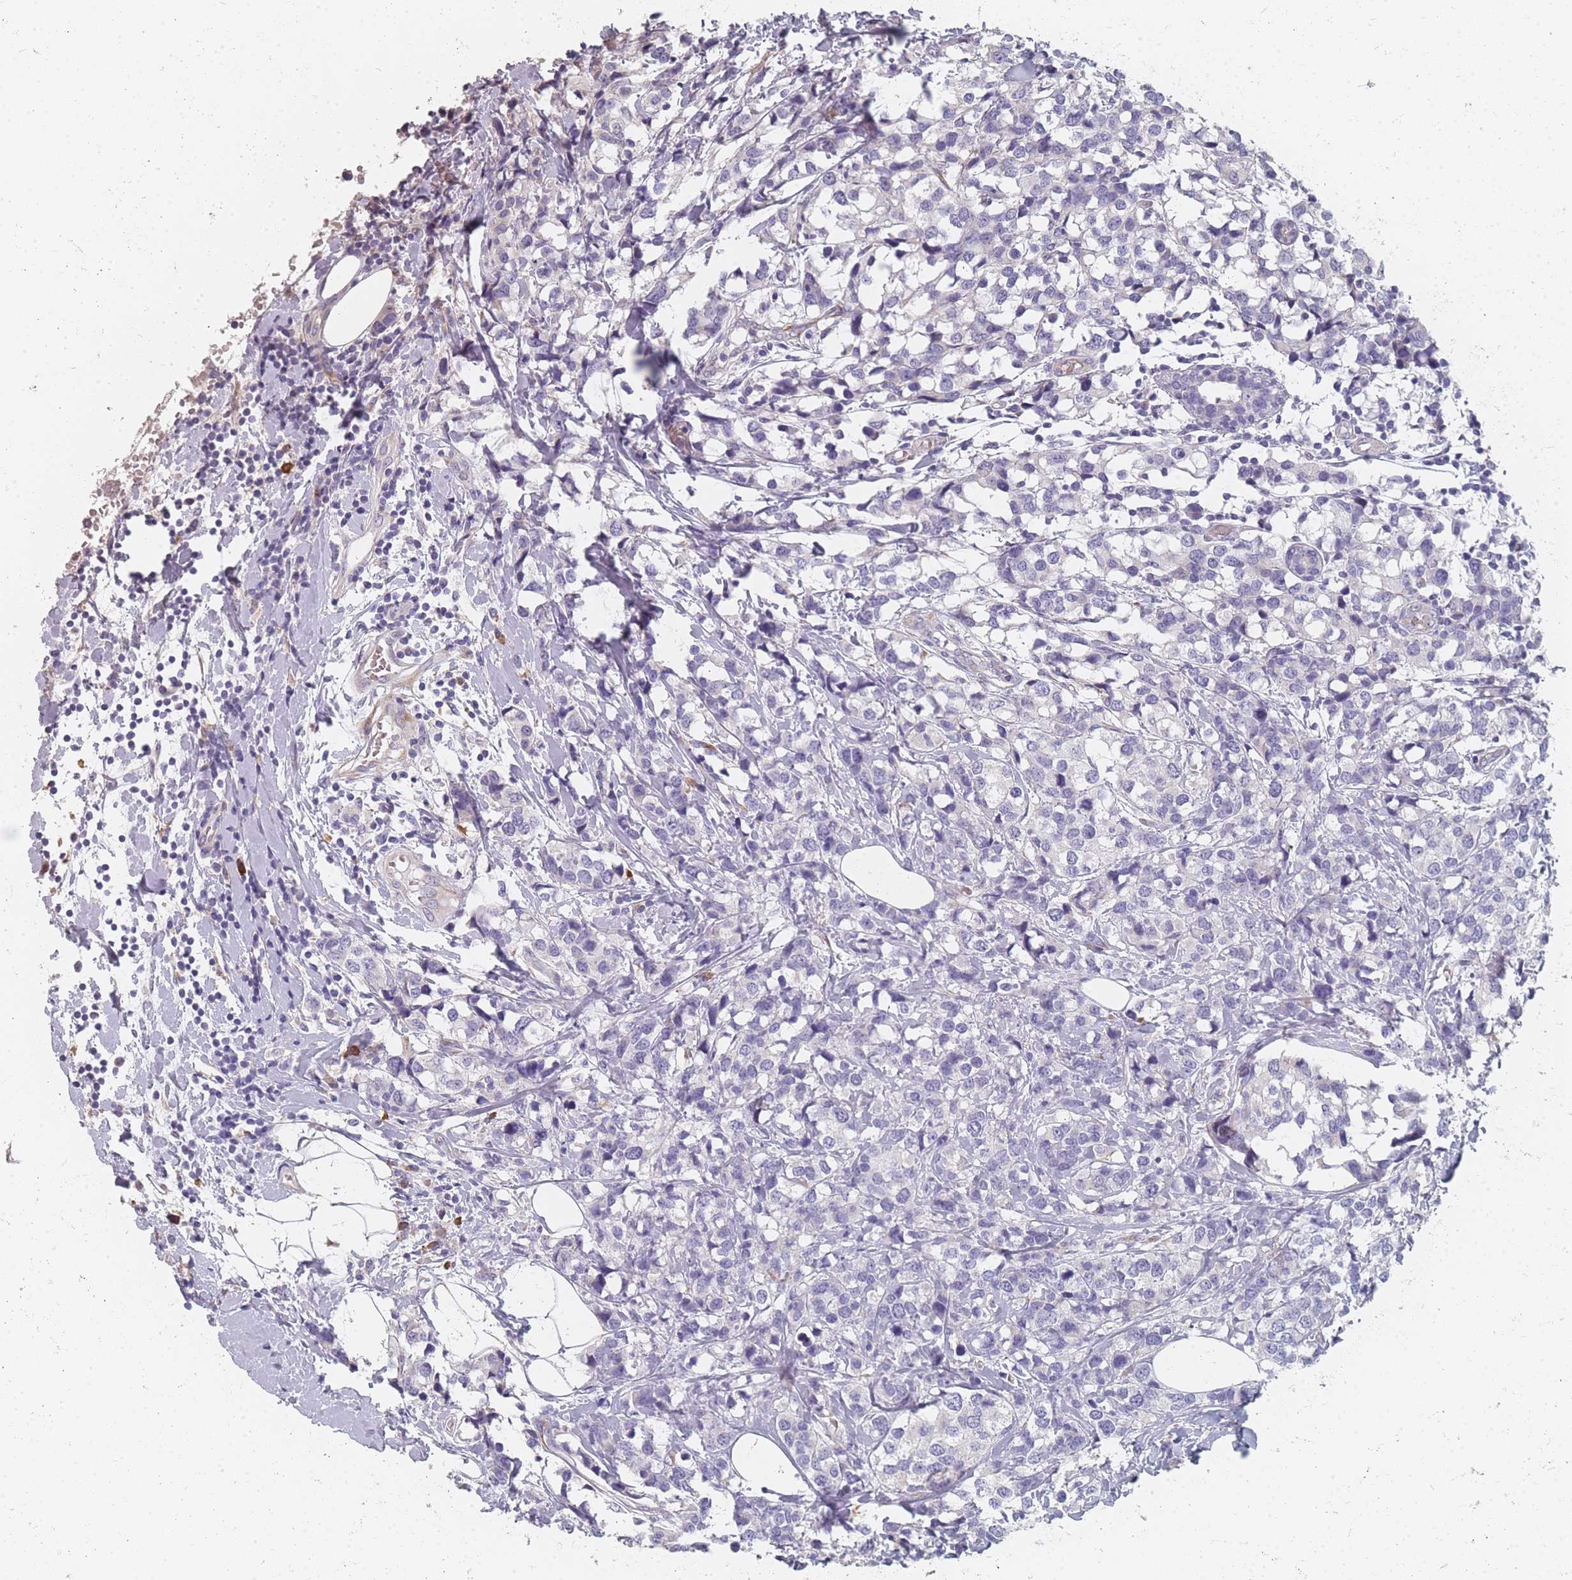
{"staining": {"intensity": "negative", "quantity": "none", "location": "none"}, "tissue": "breast cancer", "cell_type": "Tumor cells", "image_type": "cancer", "snomed": [{"axis": "morphology", "description": "Lobular carcinoma"}, {"axis": "topography", "description": "Breast"}], "caption": "A high-resolution image shows immunohistochemistry staining of breast cancer, which reveals no significant positivity in tumor cells.", "gene": "SLC35E4", "patient": {"sex": "female", "age": 59}}